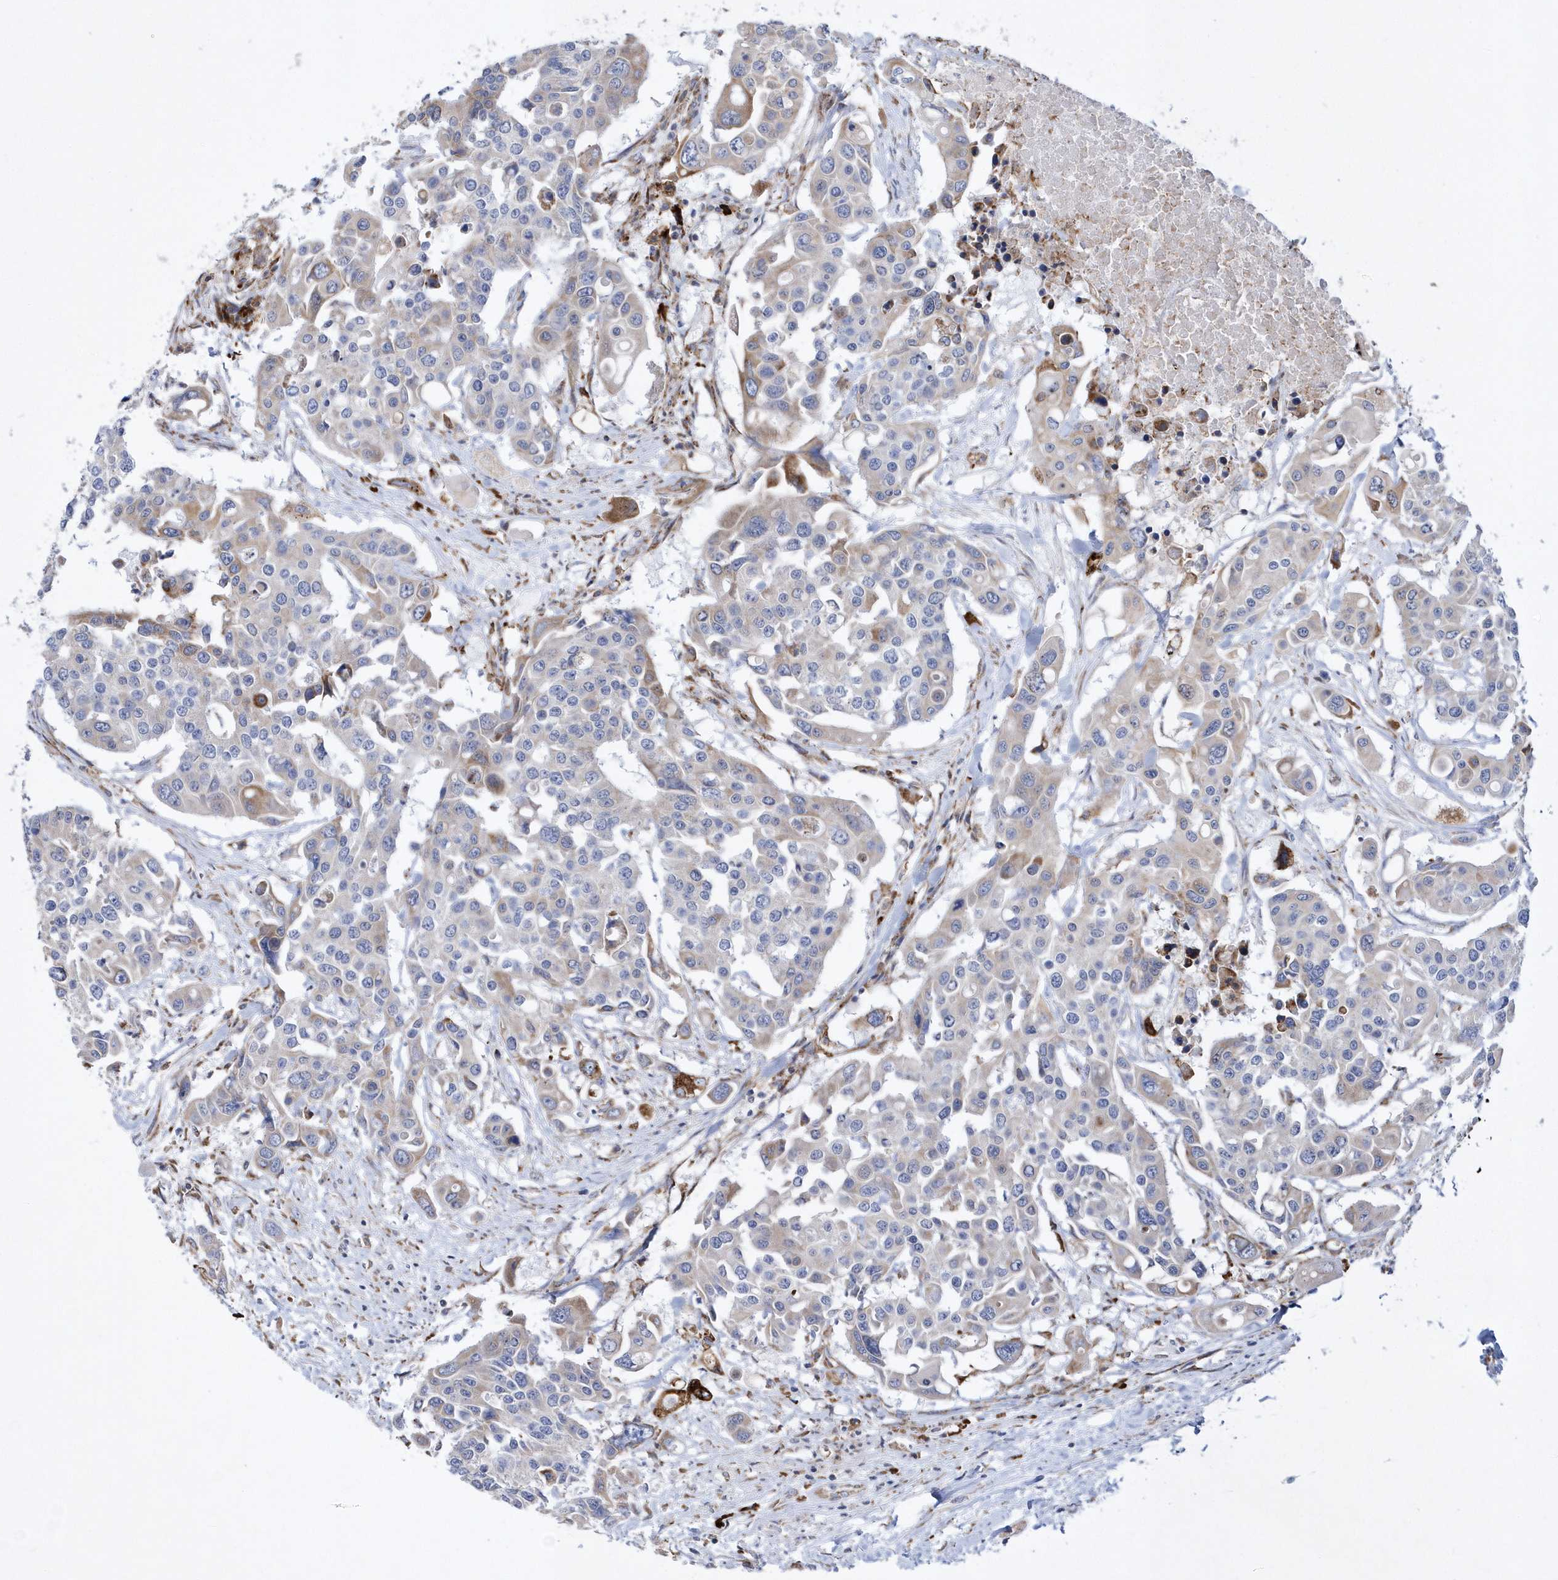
{"staining": {"intensity": "weak", "quantity": "<25%", "location": "cytoplasmic/membranous"}, "tissue": "colorectal cancer", "cell_type": "Tumor cells", "image_type": "cancer", "snomed": [{"axis": "morphology", "description": "Adenocarcinoma, NOS"}, {"axis": "topography", "description": "Colon"}], "caption": "This is an IHC micrograph of human colorectal cancer. There is no expression in tumor cells.", "gene": "MED31", "patient": {"sex": "male", "age": 77}}